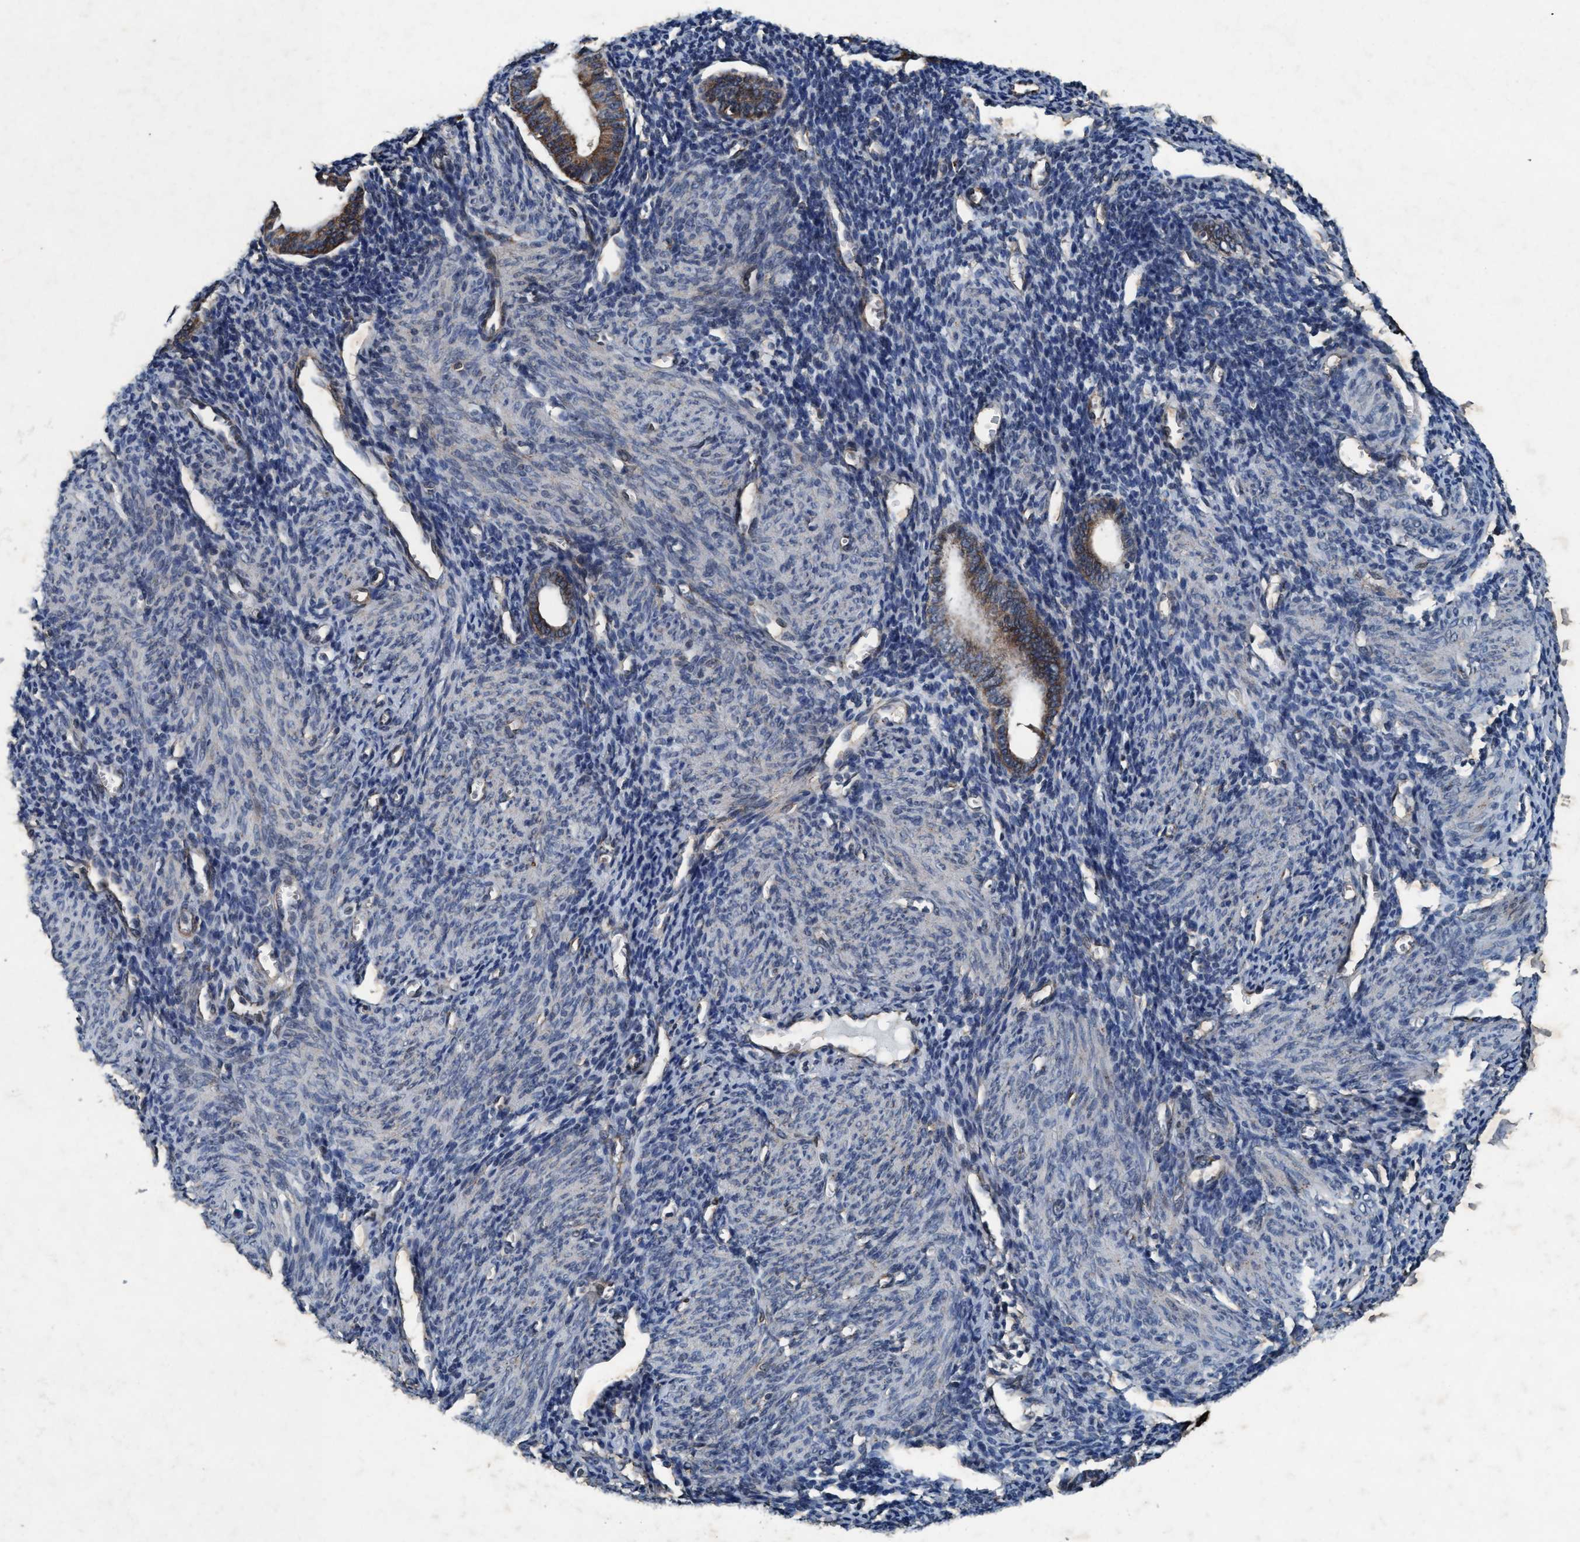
{"staining": {"intensity": "moderate", "quantity": "25%-75%", "location": "cytoplasmic/membranous"}, "tissue": "endometrium", "cell_type": "Cells in endometrial stroma", "image_type": "normal", "snomed": [{"axis": "morphology", "description": "Normal tissue, NOS"}, {"axis": "morphology", "description": "Adenocarcinoma, NOS"}, {"axis": "topography", "description": "Endometrium"}], "caption": "Immunohistochemical staining of benign human endometrium displays moderate cytoplasmic/membranous protein positivity in approximately 25%-75% of cells in endometrial stroma. (Stains: DAB (3,3'-diaminobenzidine) in brown, nuclei in blue, Microscopy: brightfield microscopy at high magnification).", "gene": "AKT1S1", "patient": {"sex": "female", "age": 57}}